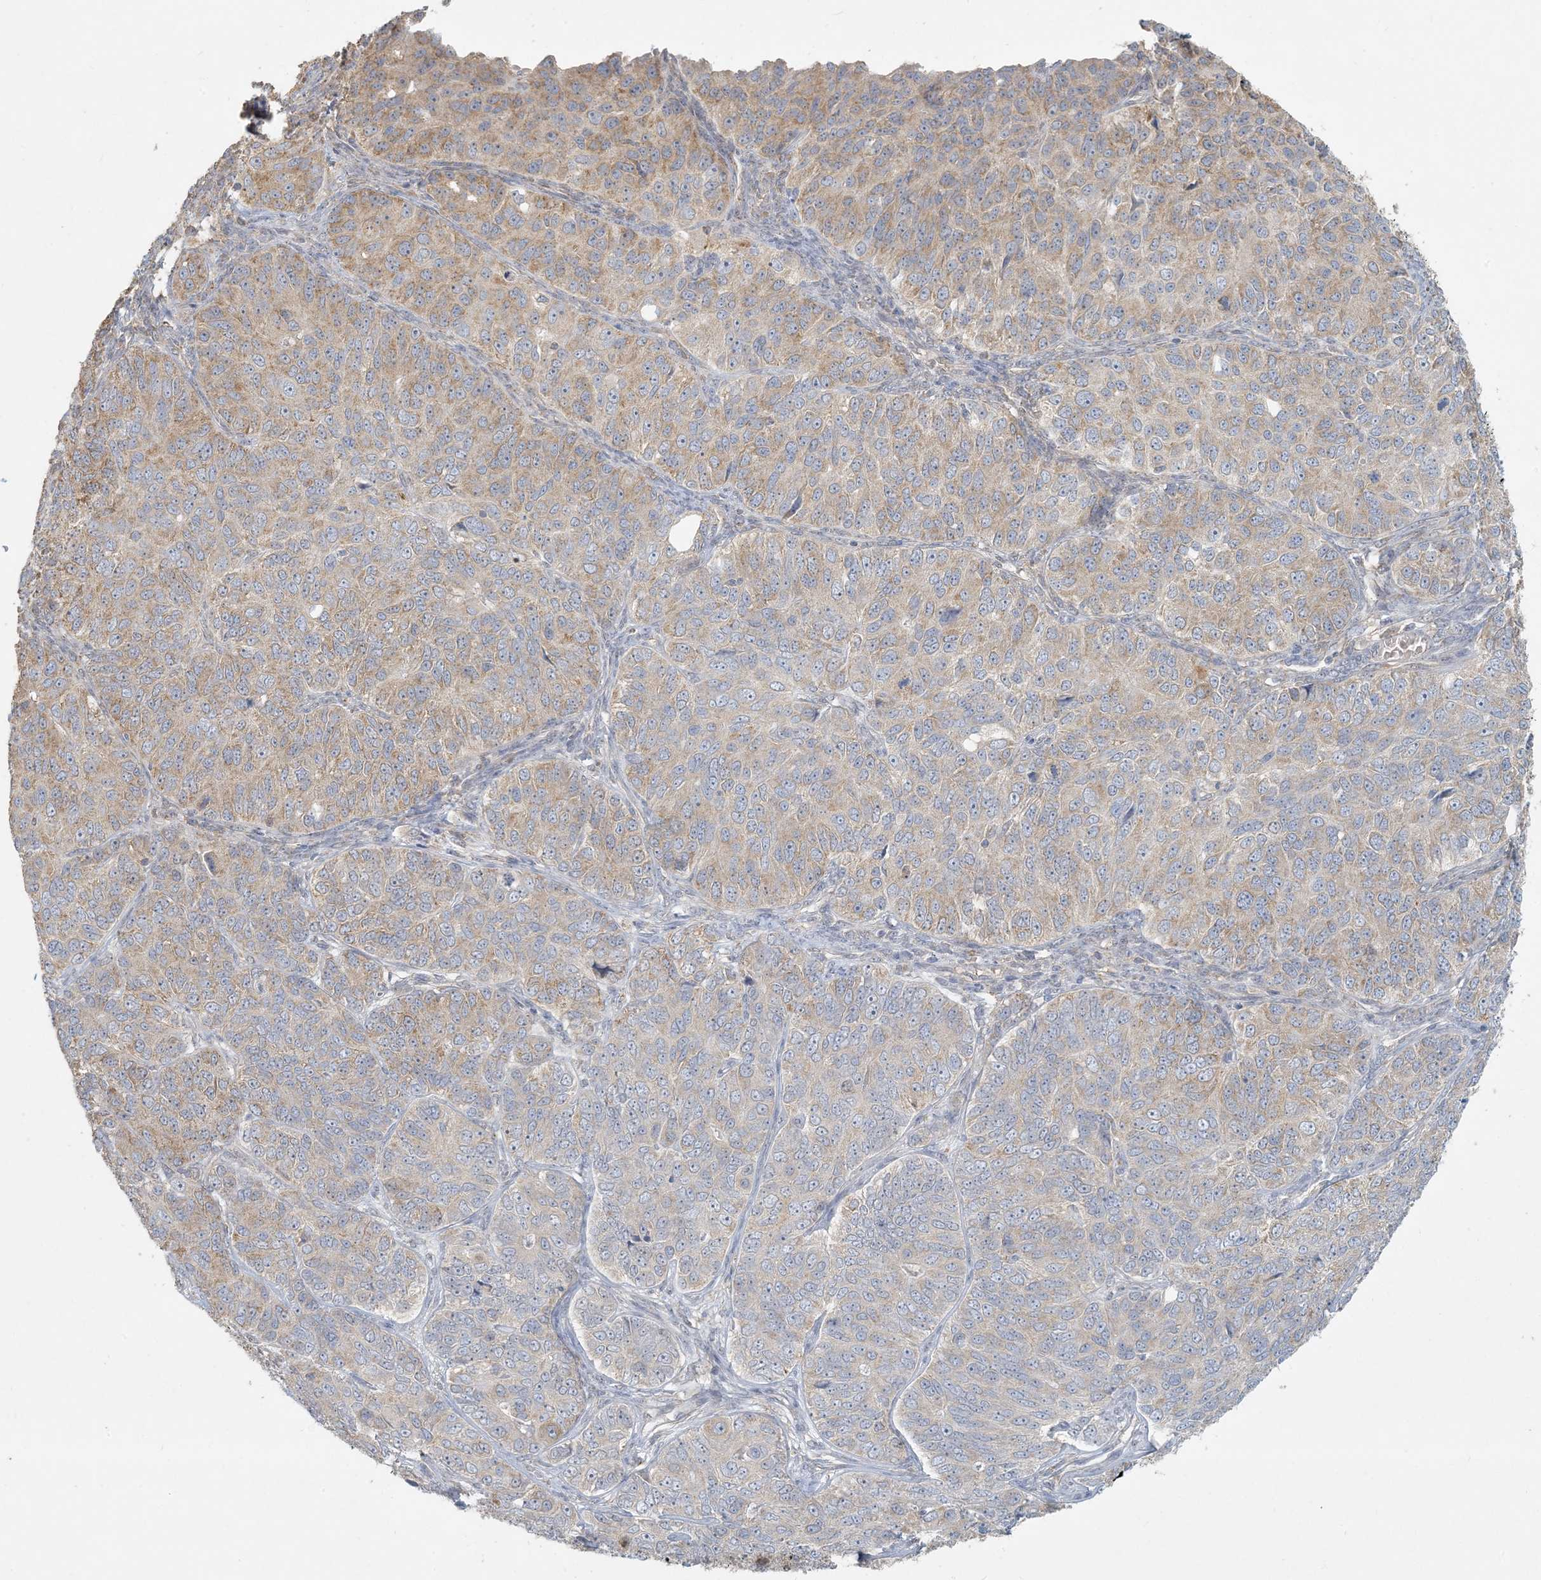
{"staining": {"intensity": "weak", "quantity": "25%-75%", "location": "cytoplasmic/membranous"}, "tissue": "ovarian cancer", "cell_type": "Tumor cells", "image_type": "cancer", "snomed": [{"axis": "morphology", "description": "Carcinoma, endometroid"}, {"axis": "topography", "description": "Ovary"}], "caption": "This photomicrograph shows endometroid carcinoma (ovarian) stained with immunohistochemistry (IHC) to label a protein in brown. The cytoplasmic/membranous of tumor cells show weak positivity for the protein. Nuclei are counter-stained blue.", "gene": "HACL1", "patient": {"sex": "female", "age": 51}}